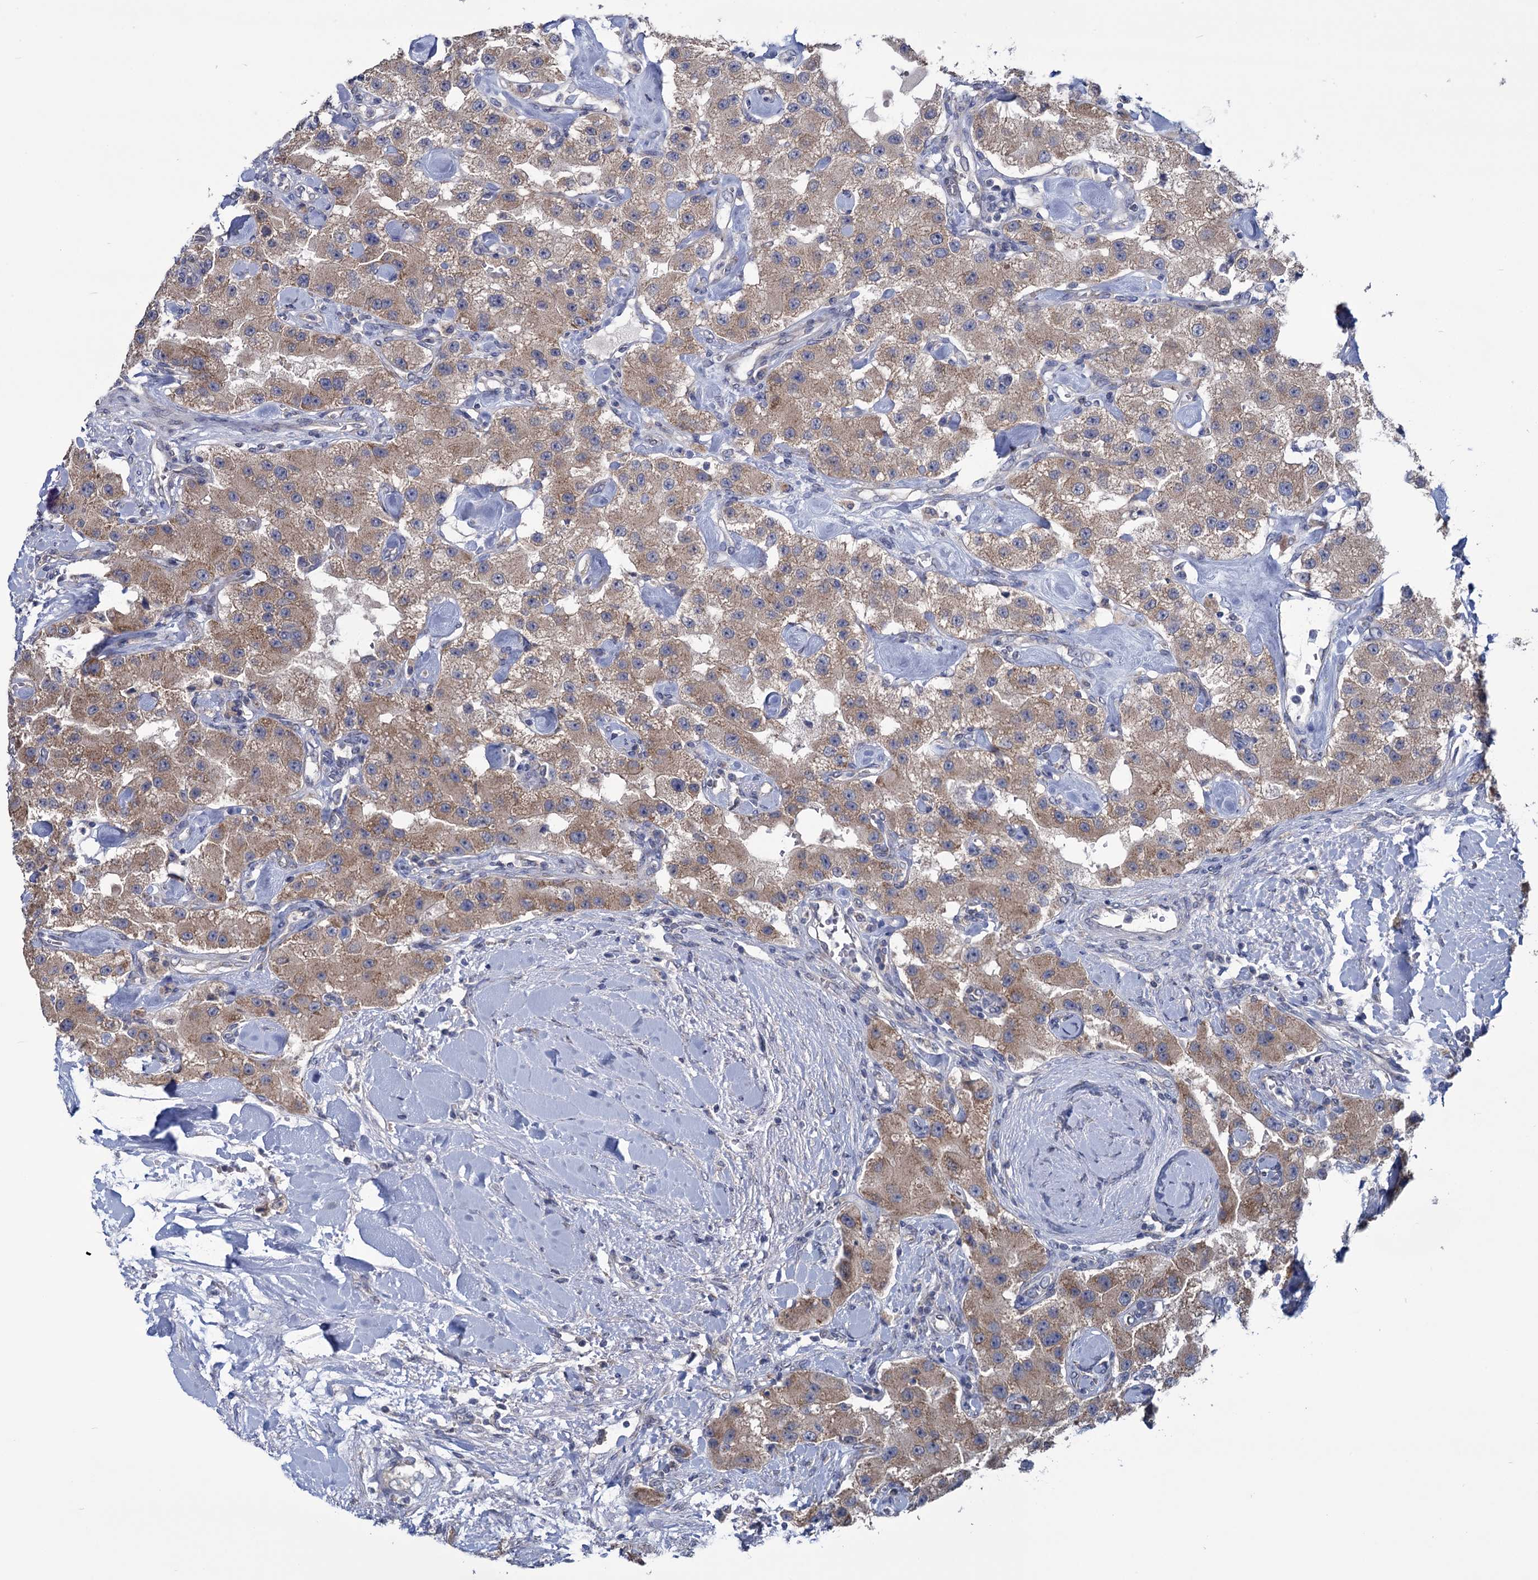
{"staining": {"intensity": "moderate", "quantity": ">75%", "location": "cytoplasmic/membranous"}, "tissue": "carcinoid", "cell_type": "Tumor cells", "image_type": "cancer", "snomed": [{"axis": "morphology", "description": "Carcinoid, malignant, NOS"}, {"axis": "topography", "description": "Pancreas"}], "caption": "About >75% of tumor cells in human carcinoid show moderate cytoplasmic/membranous protein staining as visualized by brown immunohistochemical staining.", "gene": "GSTM2", "patient": {"sex": "male", "age": 41}}